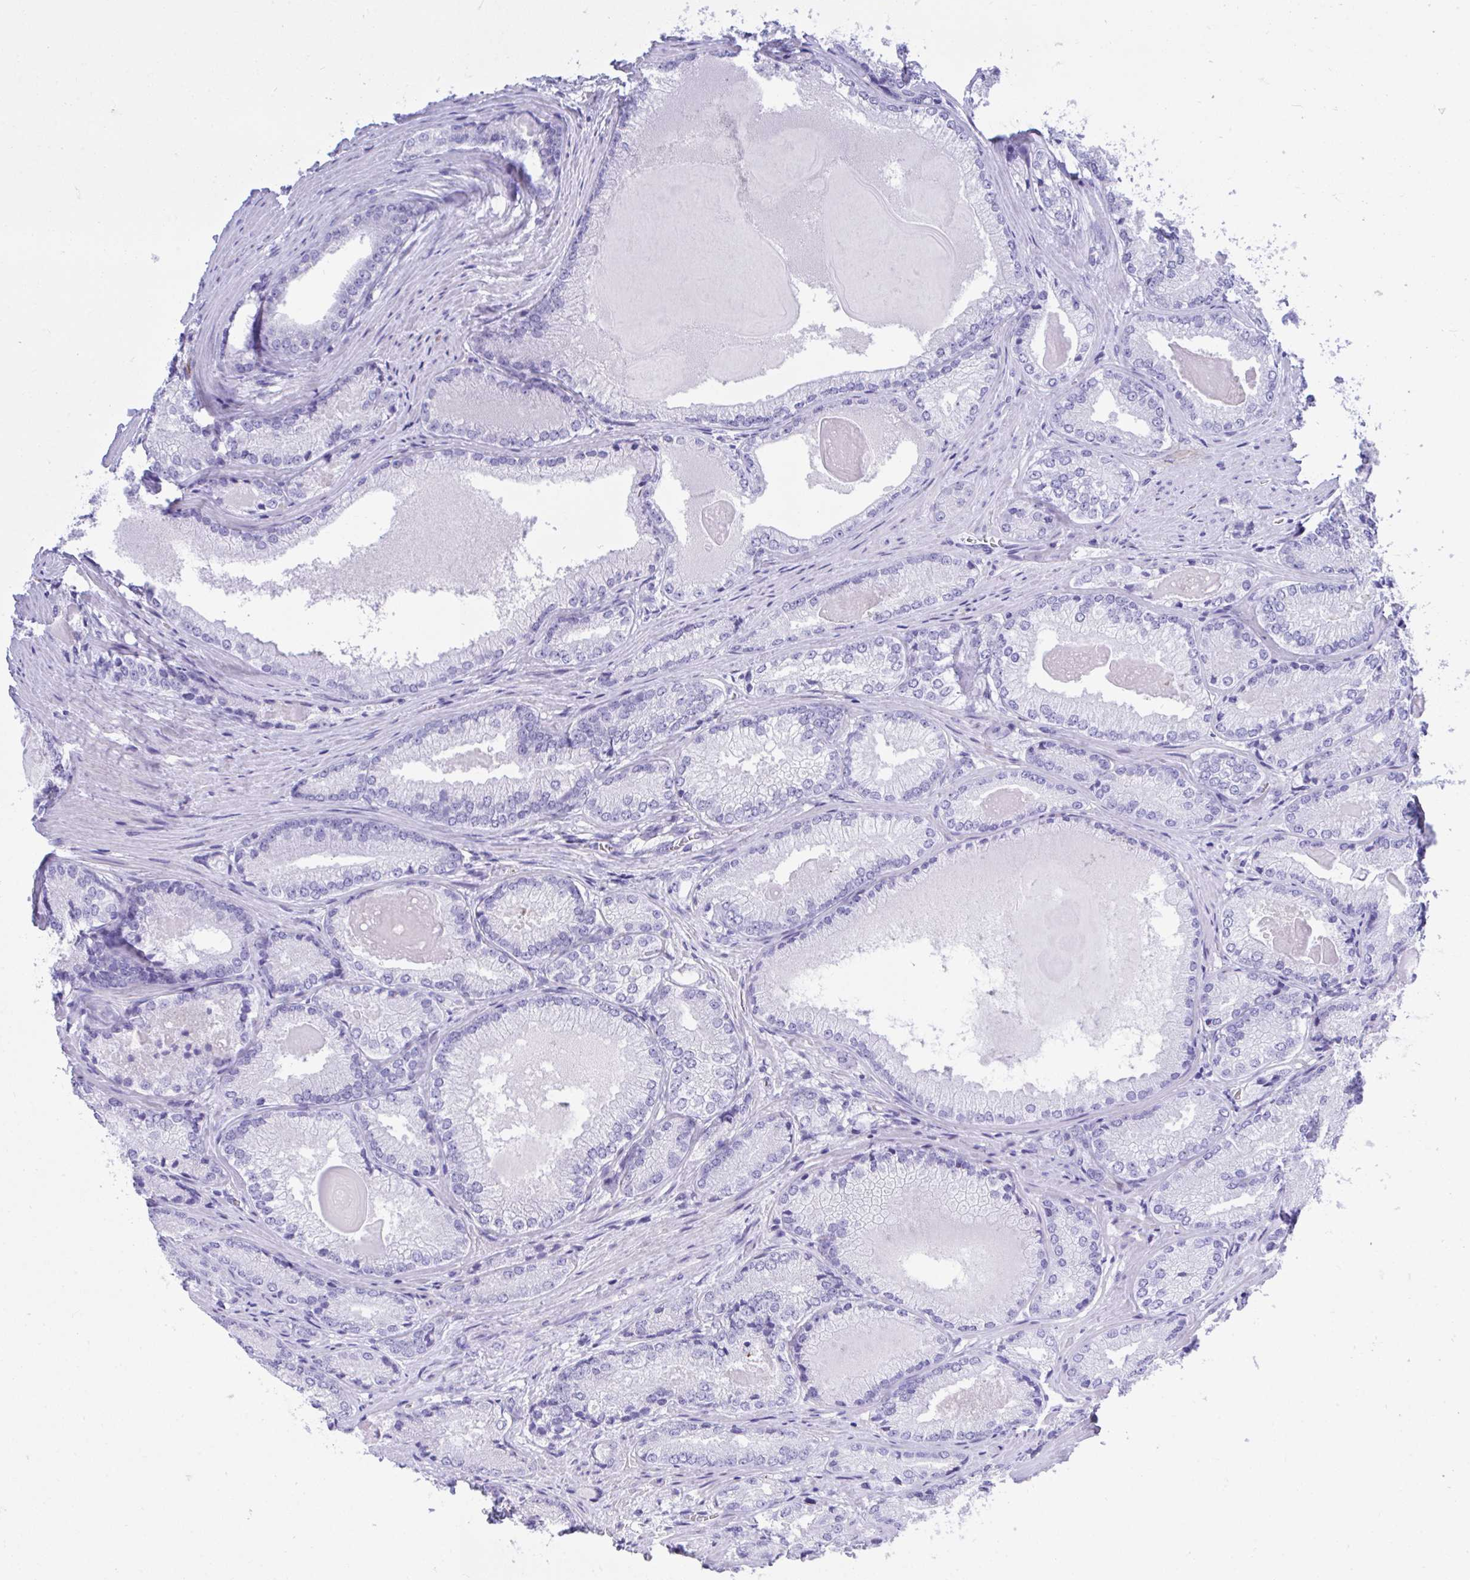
{"staining": {"intensity": "negative", "quantity": "none", "location": "none"}, "tissue": "prostate cancer", "cell_type": "Tumor cells", "image_type": "cancer", "snomed": [{"axis": "morphology", "description": "Adenocarcinoma, NOS"}, {"axis": "morphology", "description": "Adenocarcinoma, Low grade"}, {"axis": "topography", "description": "Prostate"}], "caption": "A photomicrograph of prostate low-grade adenocarcinoma stained for a protein displays no brown staining in tumor cells.", "gene": "BEX5", "patient": {"sex": "male", "age": 68}}